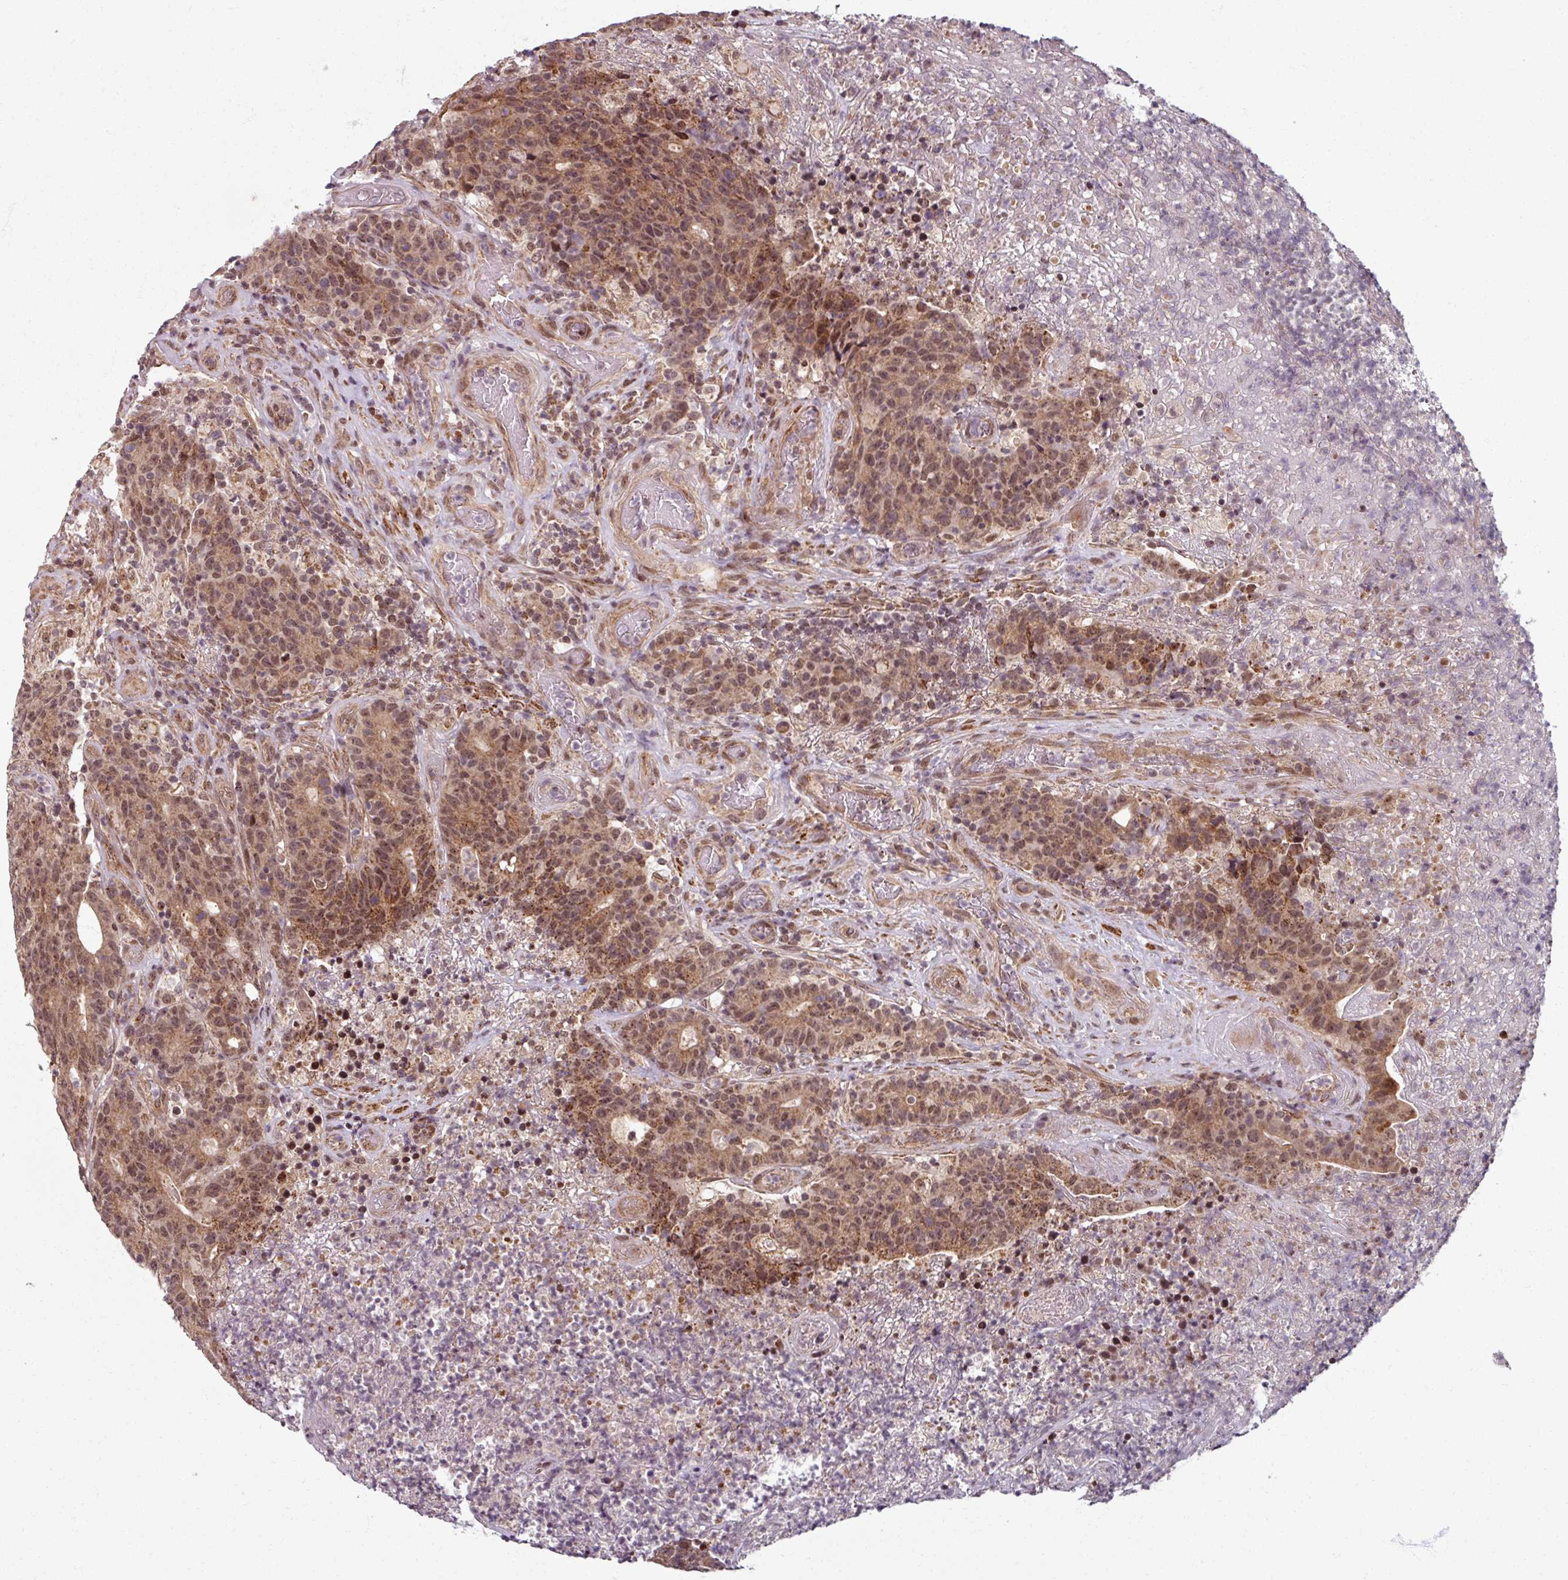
{"staining": {"intensity": "moderate", "quantity": ">75%", "location": "cytoplasmic/membranous,nuclear"}, "tissue": "colorectal cancer", "cell_type": "Tumor cells", "image_type": "cancer", "snomed": [{"axis": "morphology", "description": "Adenocarcinoma, NOS"}, {"axis": "topography", "description": "Colon"}], "caption": "This photomicrograph shows immunohistochemistry staining of human adenocarcinoma (colorectal), with medium moderate cytoplasmic/membranous and nuclear positivity in approximately >75% of tumor cells.", "gene": "SWI5", "patient": {"sex": "female", "age": 75}}